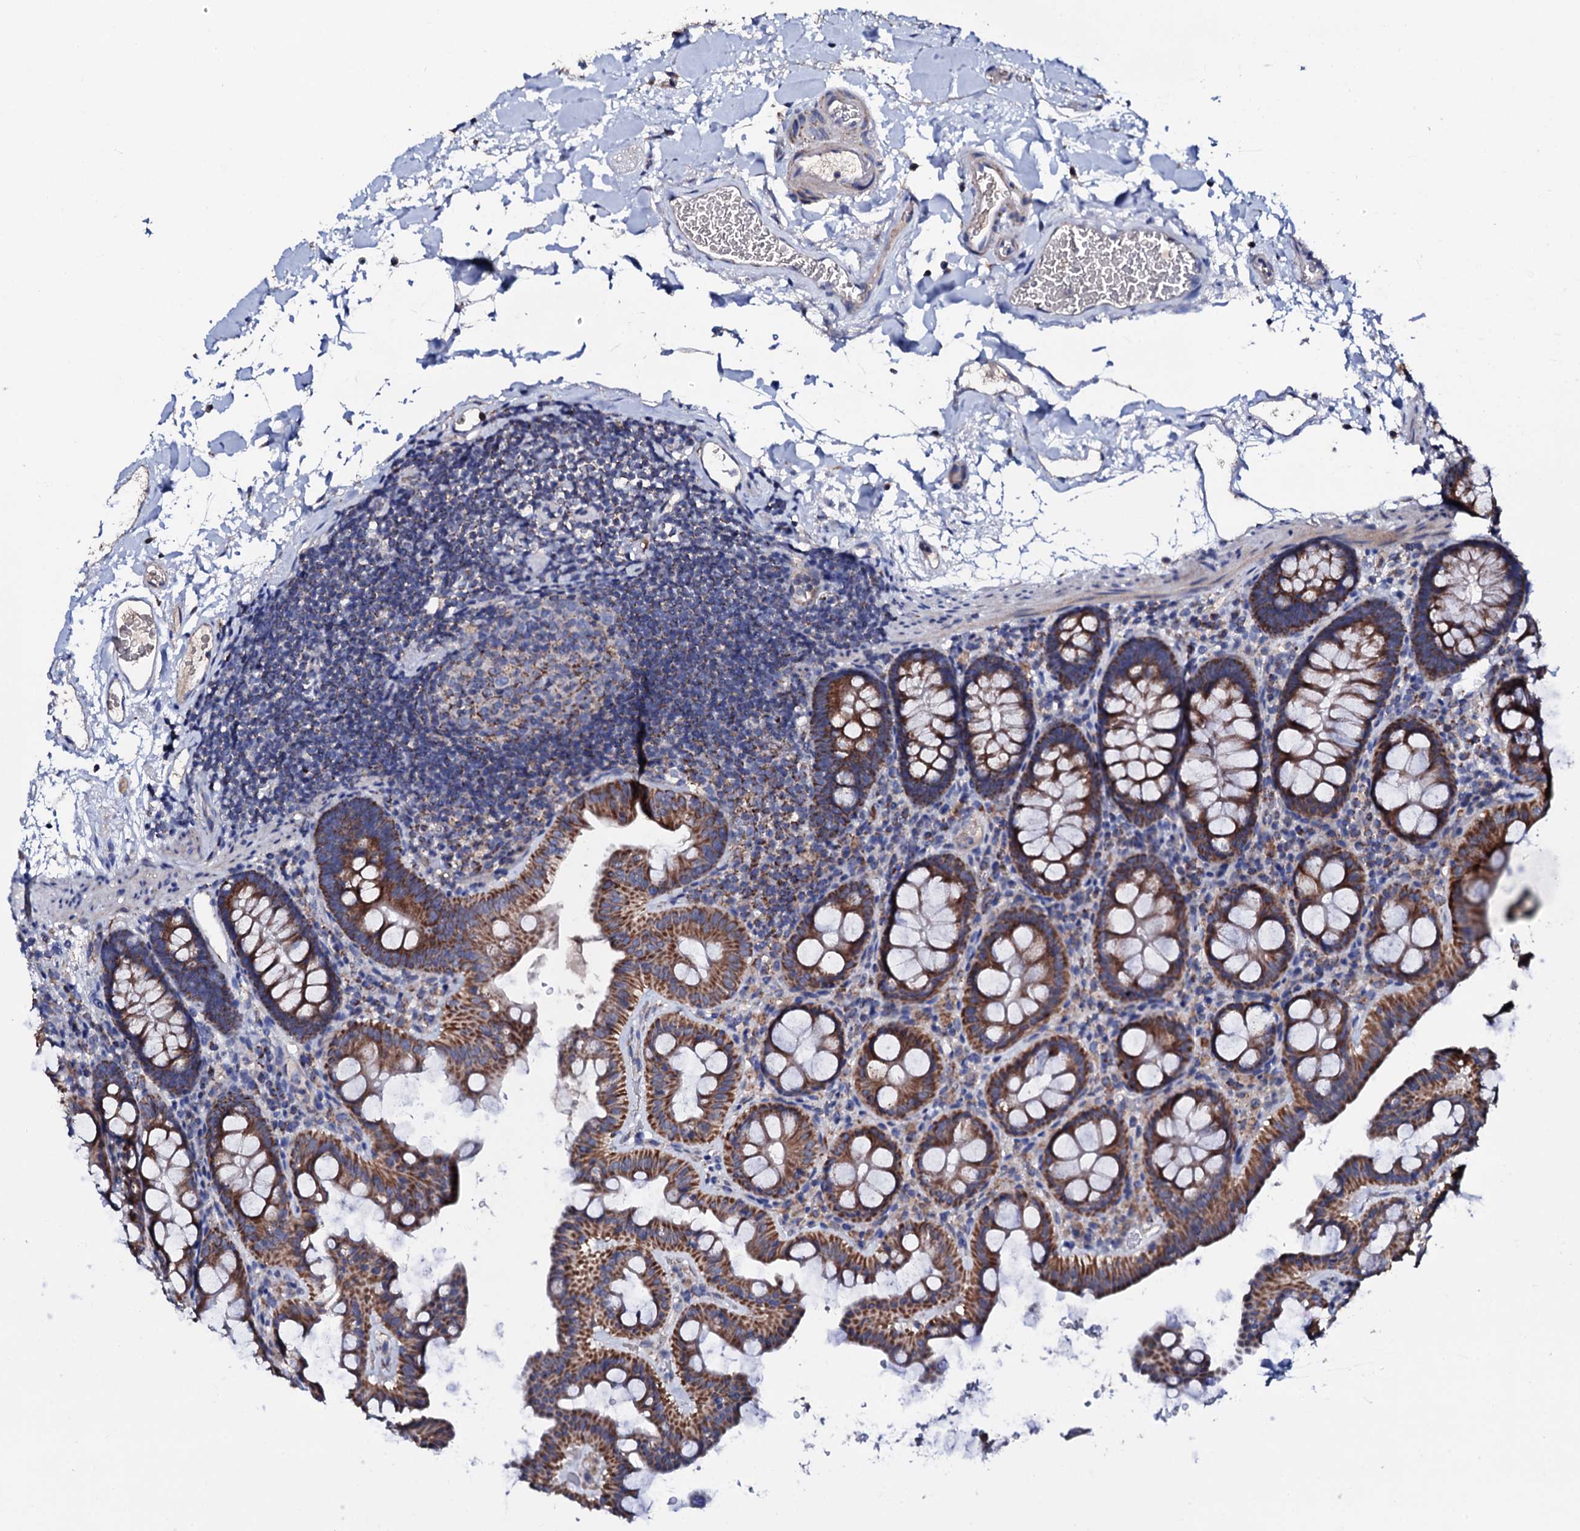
{"staining": {"intensity": "weak", "quantity": "<25%", "location": "cytoplasmic/membranous"}, "tissue": "colon", "cell_type": "Endothelial cells", "image_type": "normal", "snomed": [{"axis": "morphology", "description": "Normal tissue, NOS"}, {"axis": "topography", "description": "Colon"}], "caption": "Immunohistochemistry image of normal colon: human colon stained with DAB (3,3'-diaminobenzidine) shows no significant protein expression in endothelial cells.", "gene": "TCAF2C", "patient": {"sex": "male", "age": 75}}